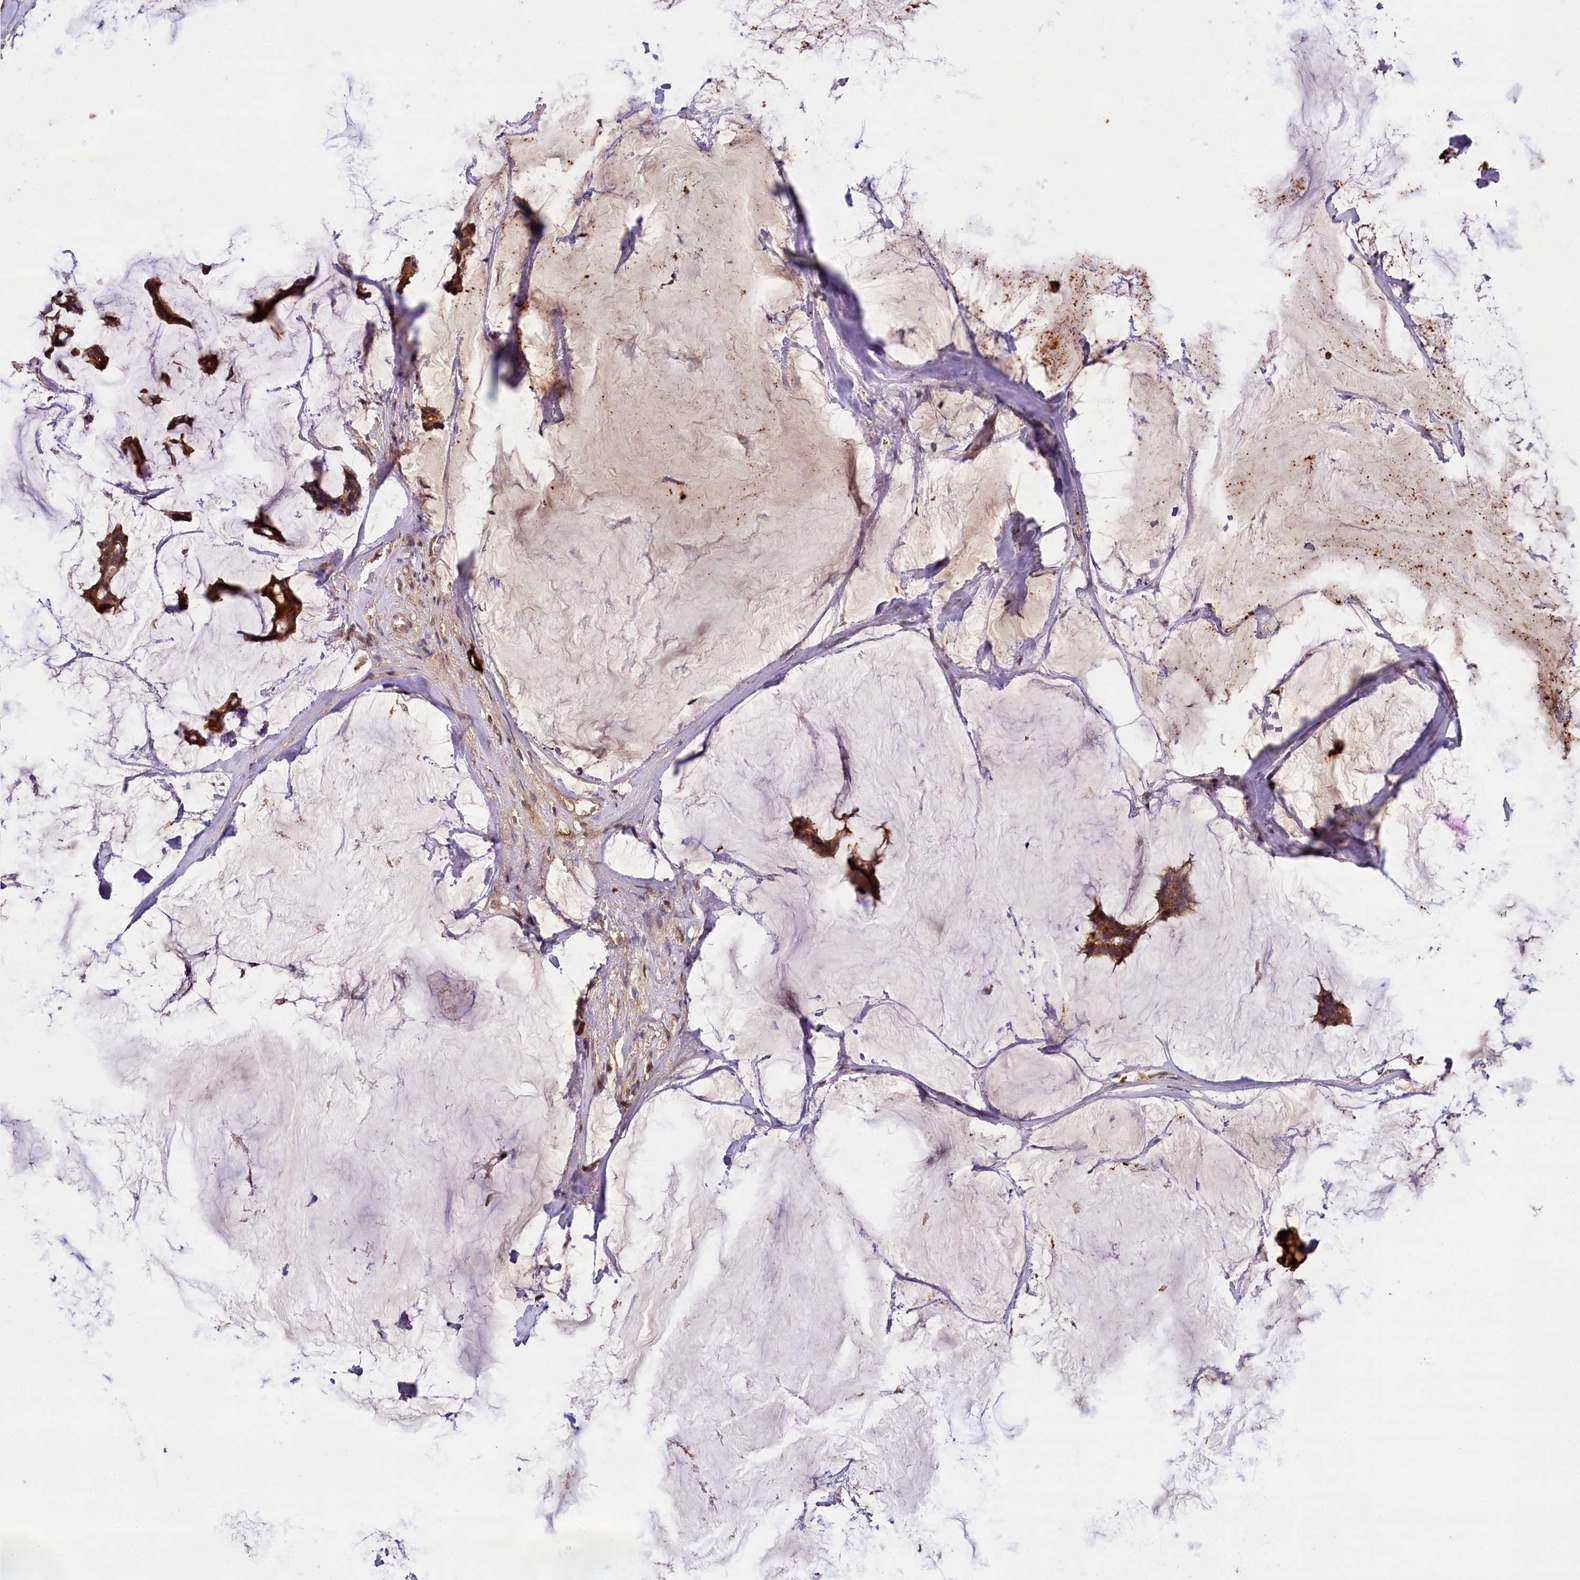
{"staining": {"intensity": "strong", "quantity": ">75%", "location": "cytoplasmic/membranous"}, "tissue": "breast cancer", "cell_type": "Tumor cells", "image_type": "cancer", "snomed": [{"axis": "morphology", "description": "Duct carcinoma"}, {"axis": "topography", "description": "Breast"}], "caption": "An immunohistochemistry photomicrograph of tumor tissue is shown. Protein staining in brown labels strong cytoplasmic/membranous positivity in breast cancer (infiltrating ductal carcinoma) within tumor cells.", "gene": "TMEM39A", "patient": {"sex": "female", "age": 93}}